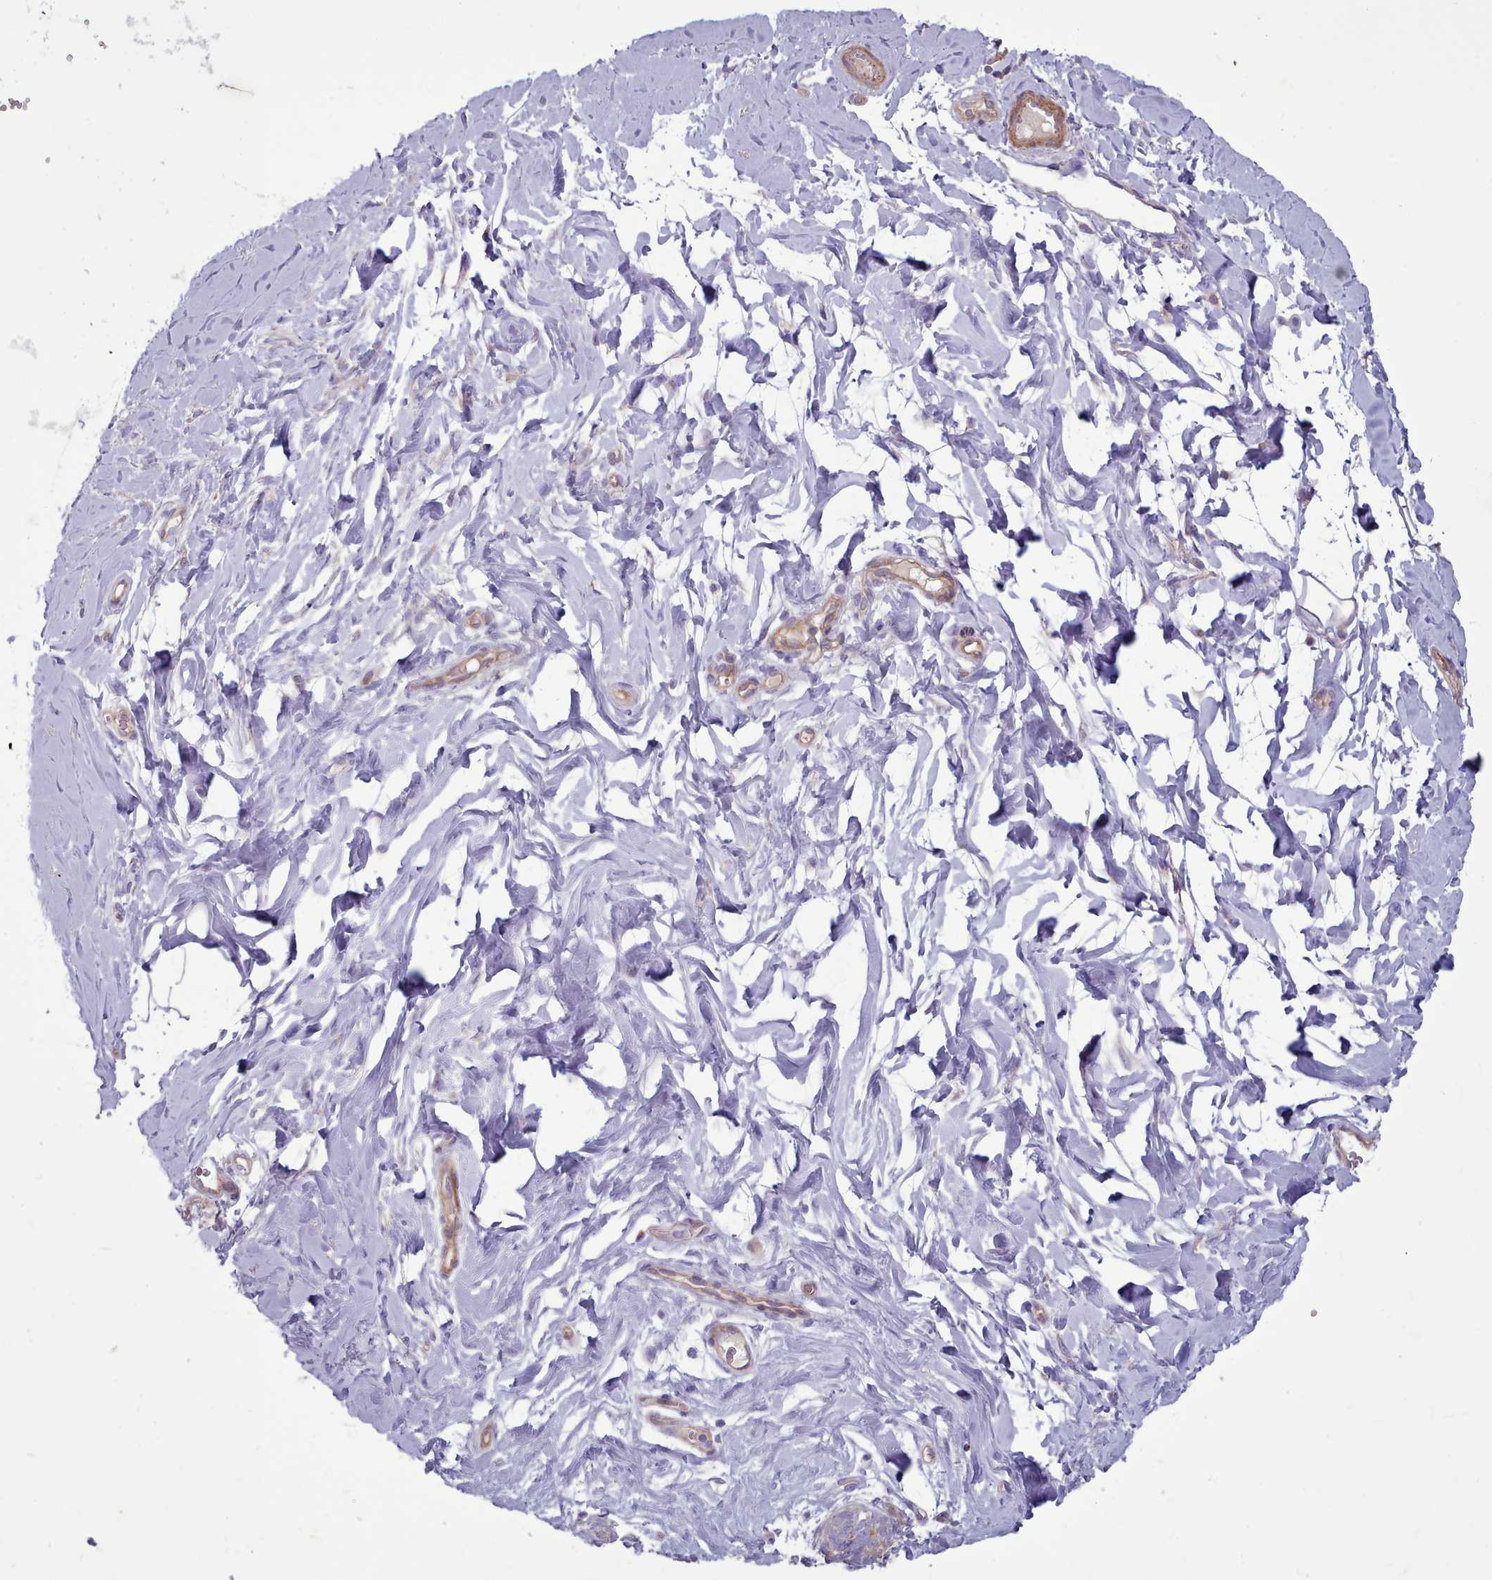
{"staining": {"intensity": "negative", "quantity": "none", "location": "none"}, "tissue": "adipose tissue", "cell_type": "Adipocytes", "image_type": "normal", "snomed": [{"axis": "morphology", "description": "Normal tissue, NOS"}, {"axis": "topography", "description": "Breast"}], "caption": "IHC of unremarkable human adipose tissue exhibits no staining in adipocytes.", "gene": "TENT4B", "patient": {"sex": "female", "age": 26}}